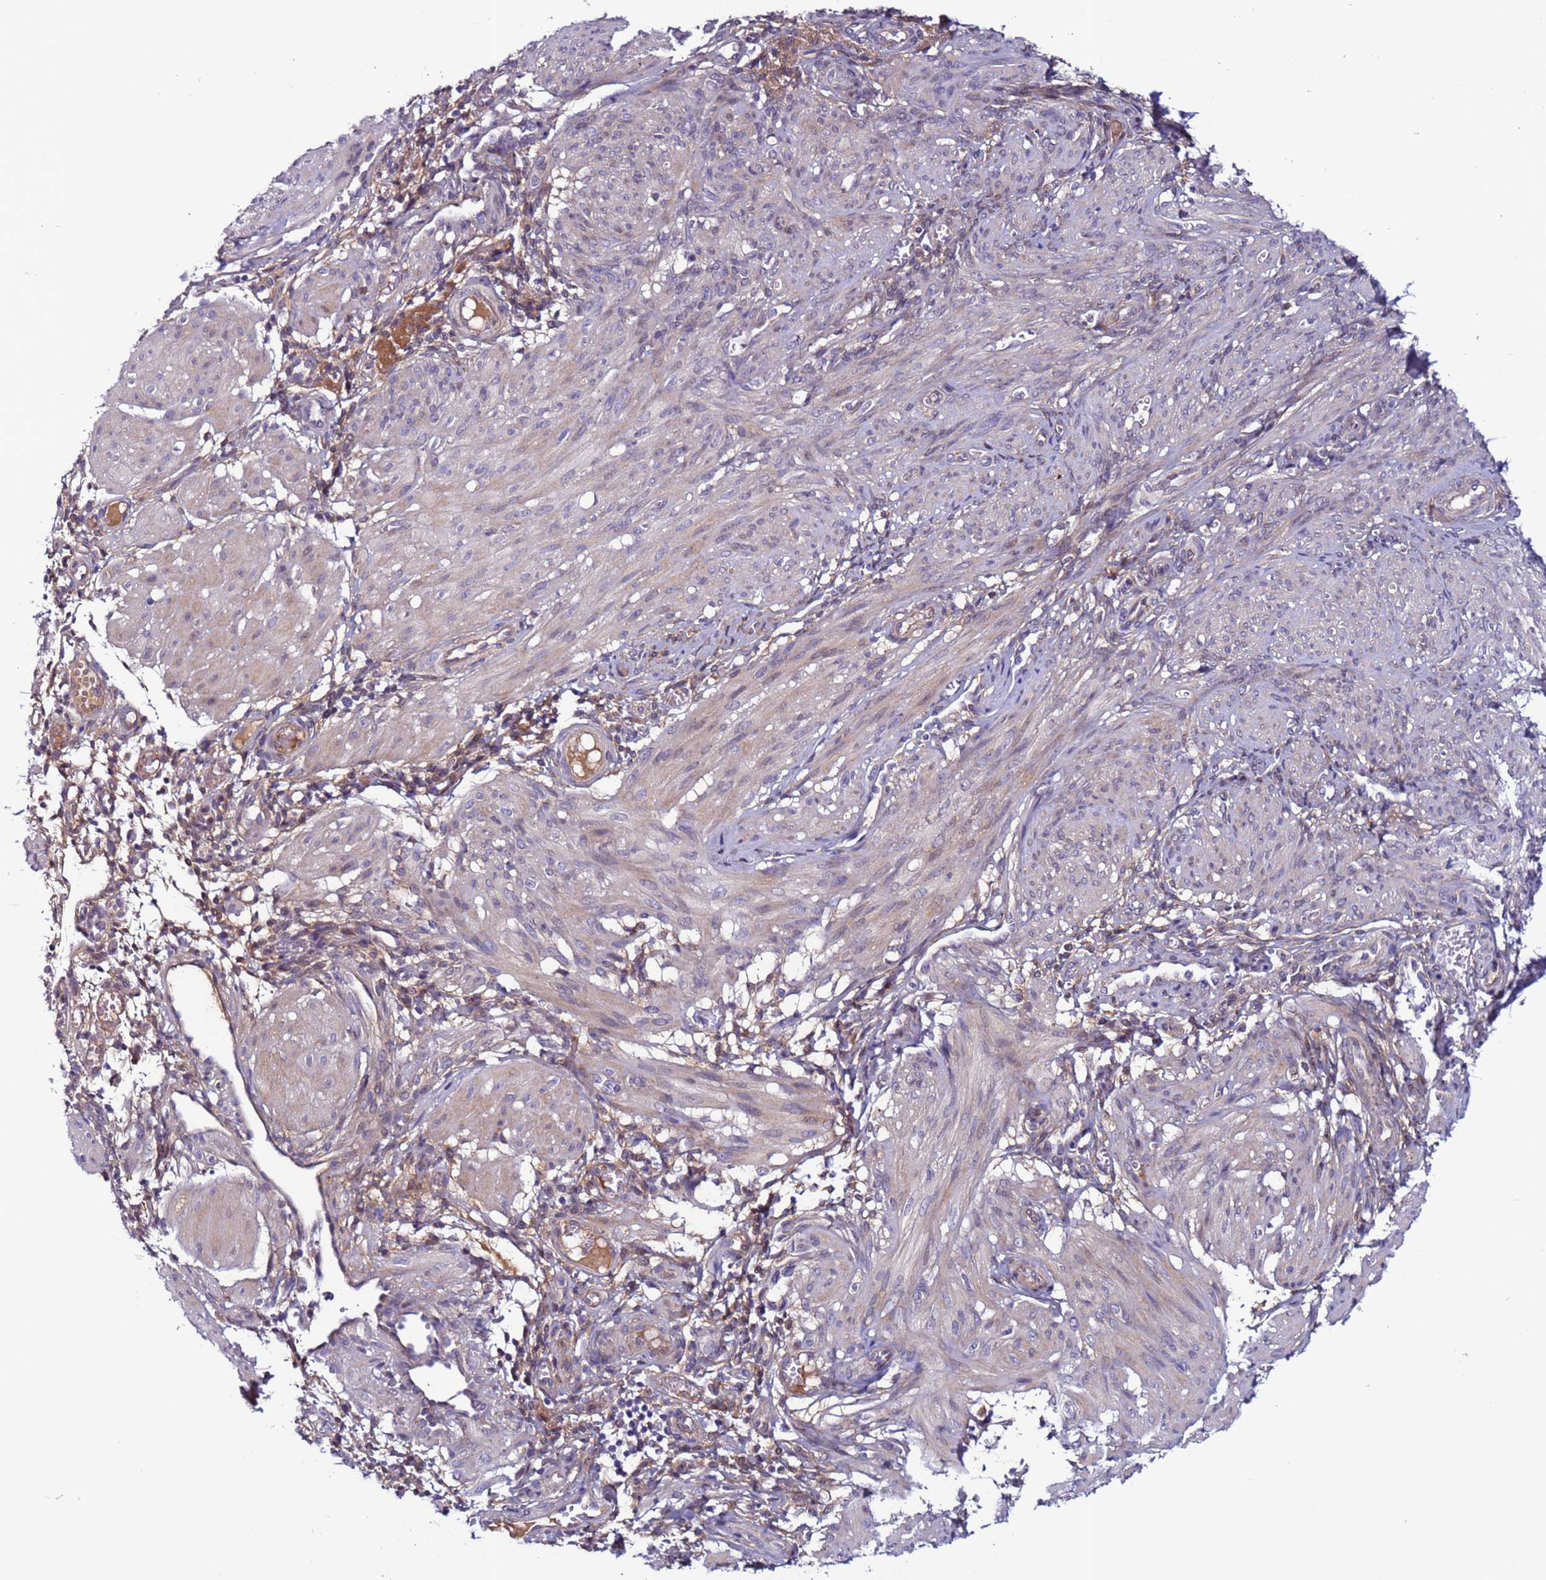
{"staining": {"intensity": "weak", "quantity": "<25%", "location": "cytoplasmic/membranous"}, "tissue": "smooth muscle", "cell_type": "Smooth muscle cells", "image_type": "normal", "snomed": [{"axis": "morphology", "description": "Normal tissue, NOS"}, {"axis": "topography", "description": "Smooth muscle"}], "caption": "Micrograph shows no protein positivity in smooth muscle cells of unremarkable smooth muscle. (DAB (3,3'-diaminobenzidine) immunohistochemistry (IHC) visualized using brightfield microscopy, high magnification).", "gene": "C8G", "patient": {"sex": "female", "age": 39}}